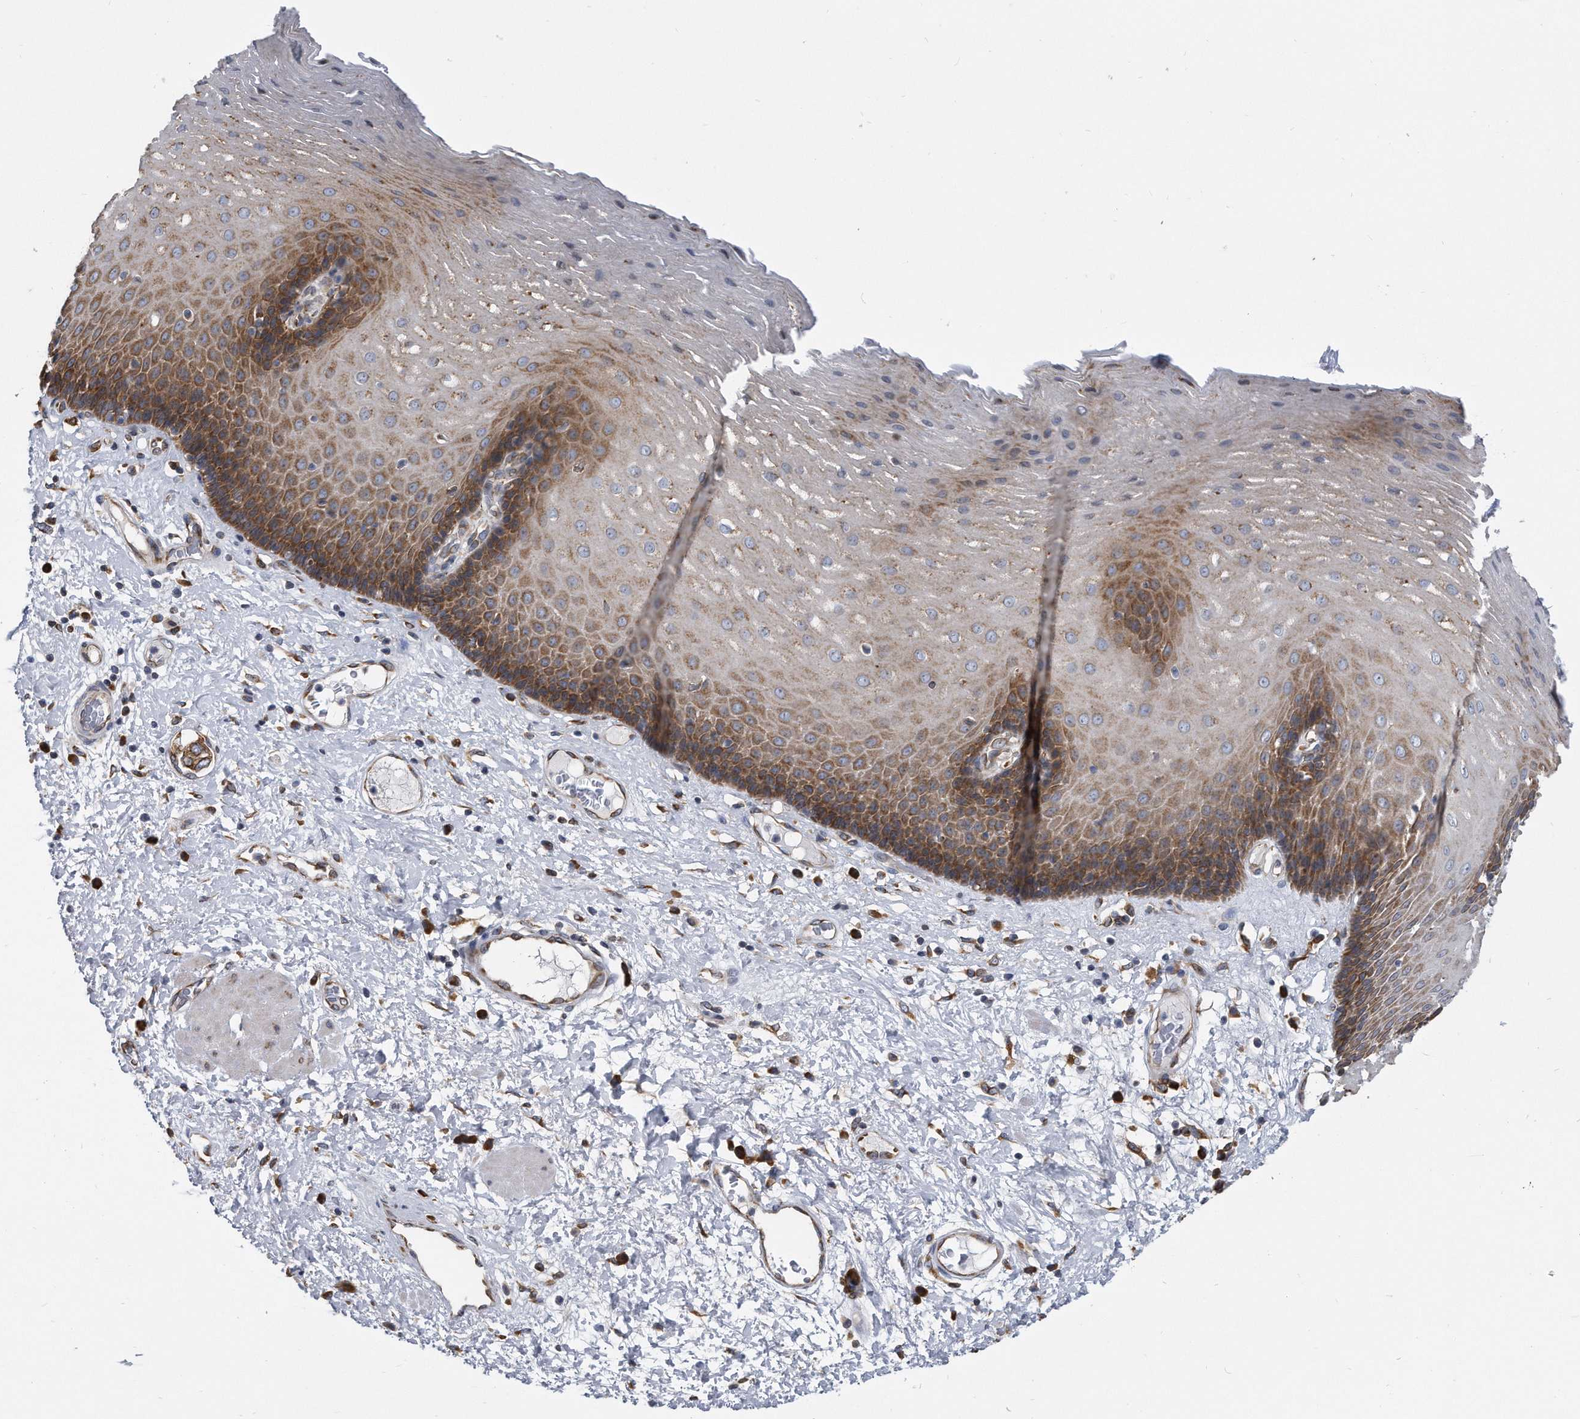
{"staining": {"intensity": "strong", "quantity": "25%-75%", "location": "cytoplasmic/membranous"}, "tissue": "esophagus", "cell_type": "Squamous epithelial cells", "image_type": "normal", "snomed": [{"axis": "morphology", "description": "Normal tissue, NOS"}, {"axis": "morphology", "description": "Adenocarcinoma, NOS"}, {"axis": "topography", "description": "Esophagus"}], "caption": "A brown stain labels strong cytoplasmic/membranous staining of a protein in squamous epithelial cells of unremarkable human esophagus. (IHC, brightfield microscopy, high magnification).", "gene": "CCDC47", "patient": {"sex": "male", "age": 62}}